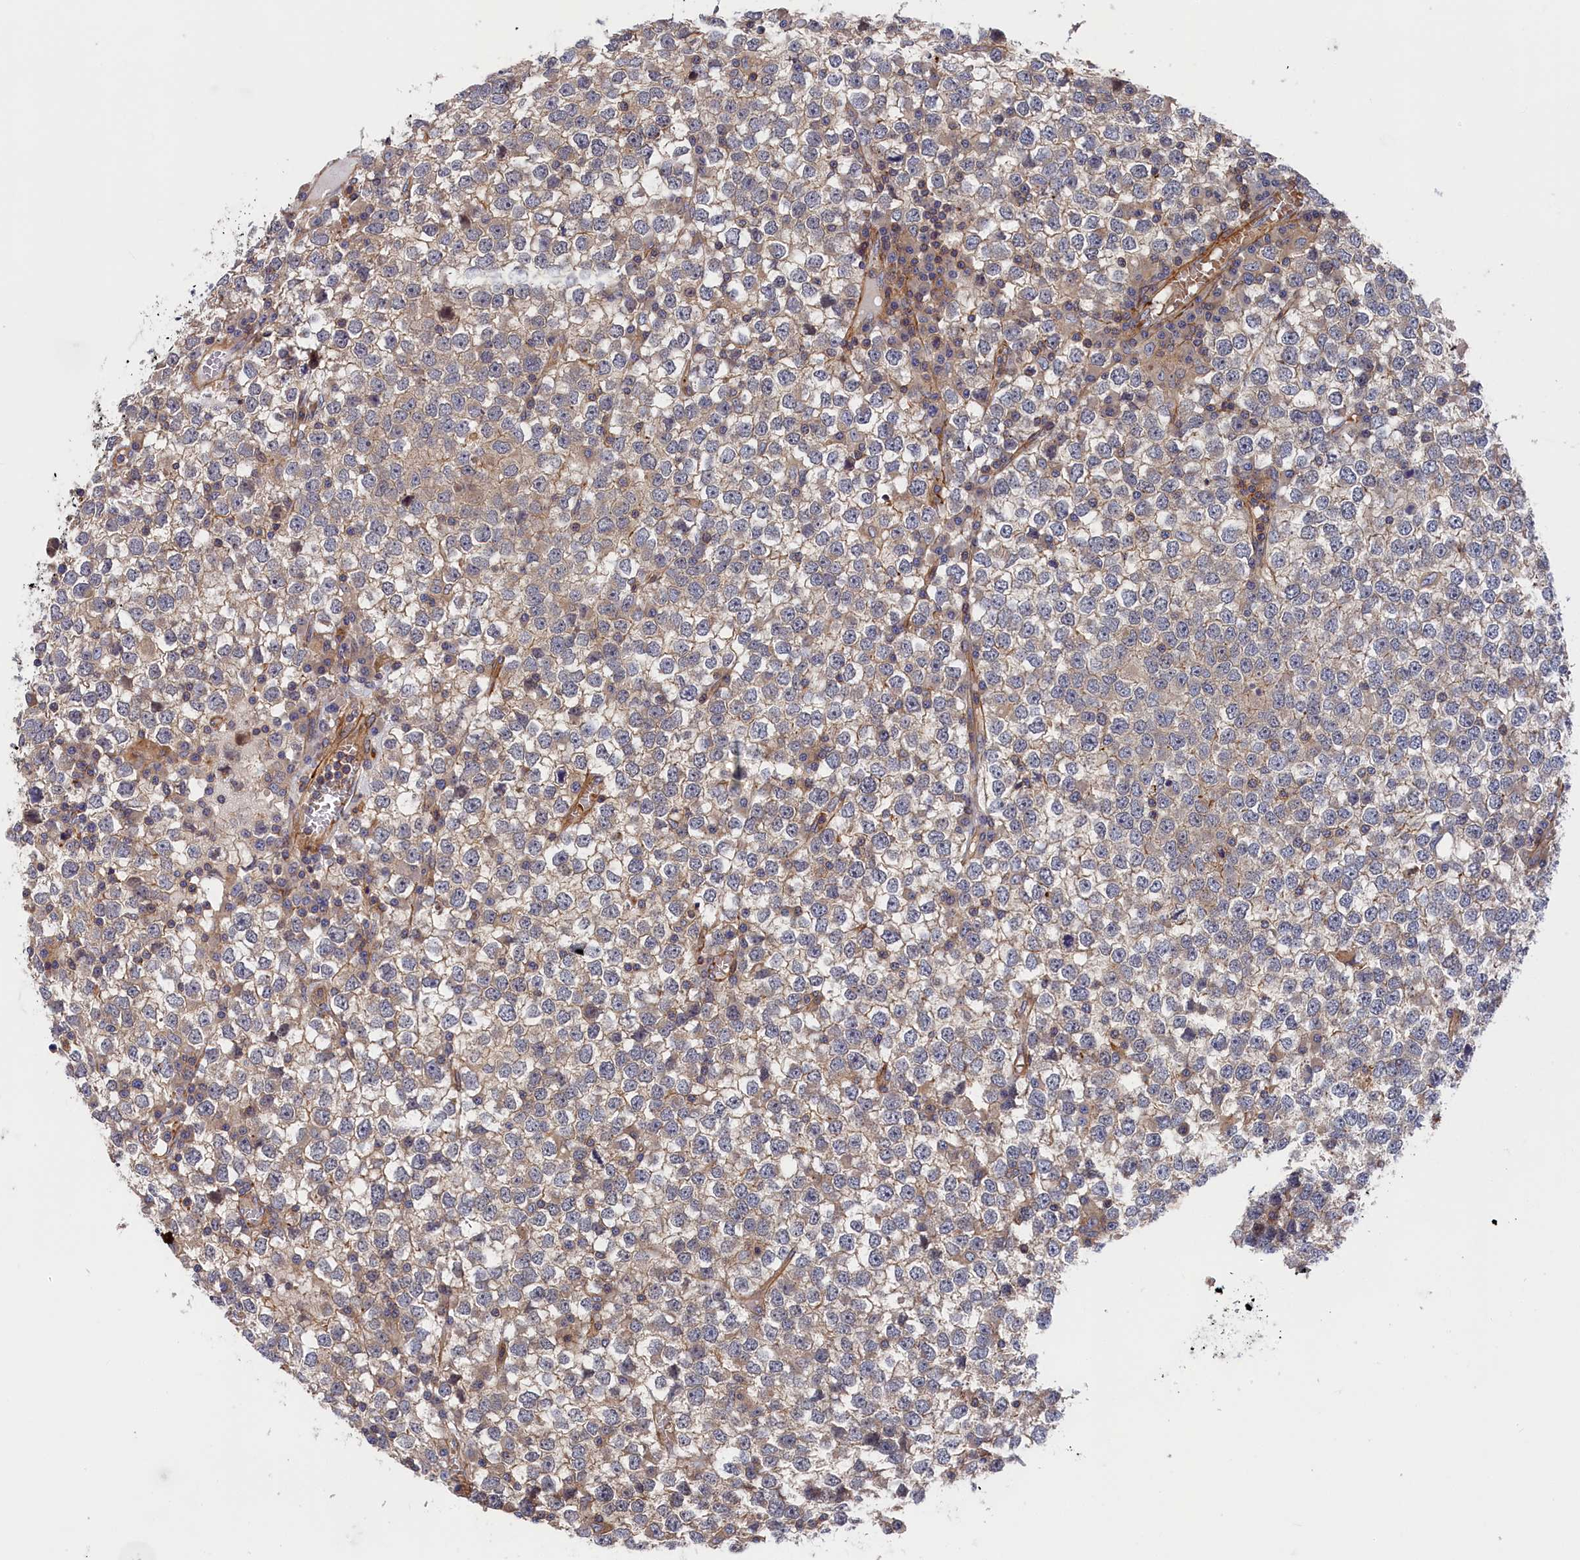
{"staining": {"intensity": "weak", "quantity": "25%-75%", "location": "cytoplasmic/membranous"}, "tissue": "testis cancer", "cell_type": "Tumor cells", "image_type": "cancer", "snomed": [{"axis": "morphology", "description": "Seminoma, NOS"}, {"axis": "topography", "description": "Testis"}], "caption": "Immunohistochemistry histopathology image of neoplastic tissue: seminoma (testis) stained using IHC reveals low levels of weak protein expression localized specifically in the cytoplasmic/membranous of tumor cells, appearing as a cytoplasmic/membranous brown color.", "gene": "LDHD", "patient": {"sex": "male", "age": 65}}